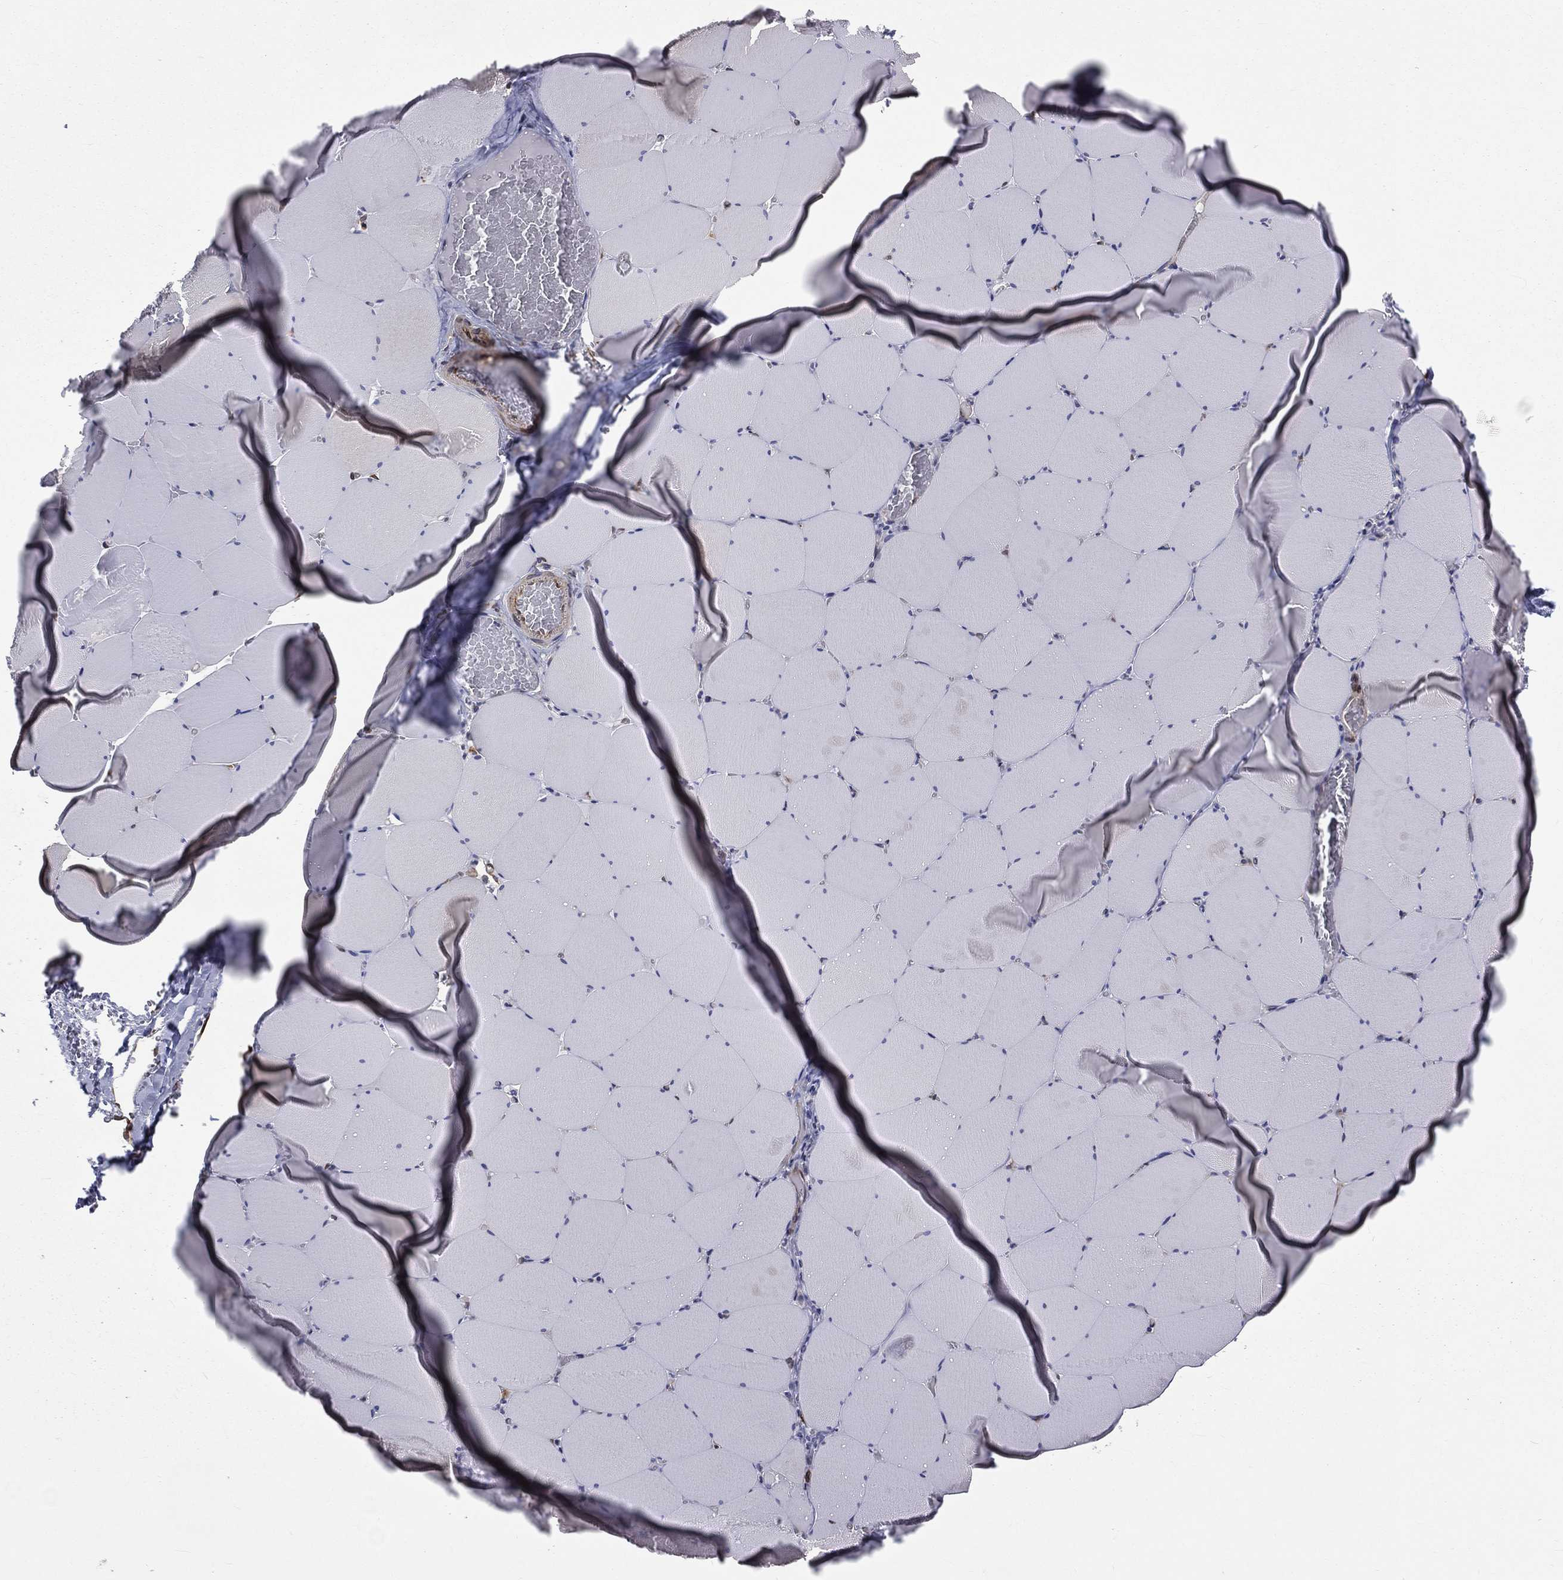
{"staining": {"intensity": "negative", "quantity": "none", "location": "none"}, "tissue": "skeletal muscle", "cell_type": "Myocytes", "image_type": "normal", "snomed": [{"axis": "morphology", "description": "Normal tissue, NOS"}, {"axis": "morphology", "description": "Malignant melanoma, Metastatic site"}, {"axis": "topography", "description": "Skeletal muscle"}], "caption": "Immunohistochemistry of unremarkable skeletal muscle reveals no expression in myocytes.", "gene": "PGRMC1", "patient": {"sex": "male", "age": 50}}